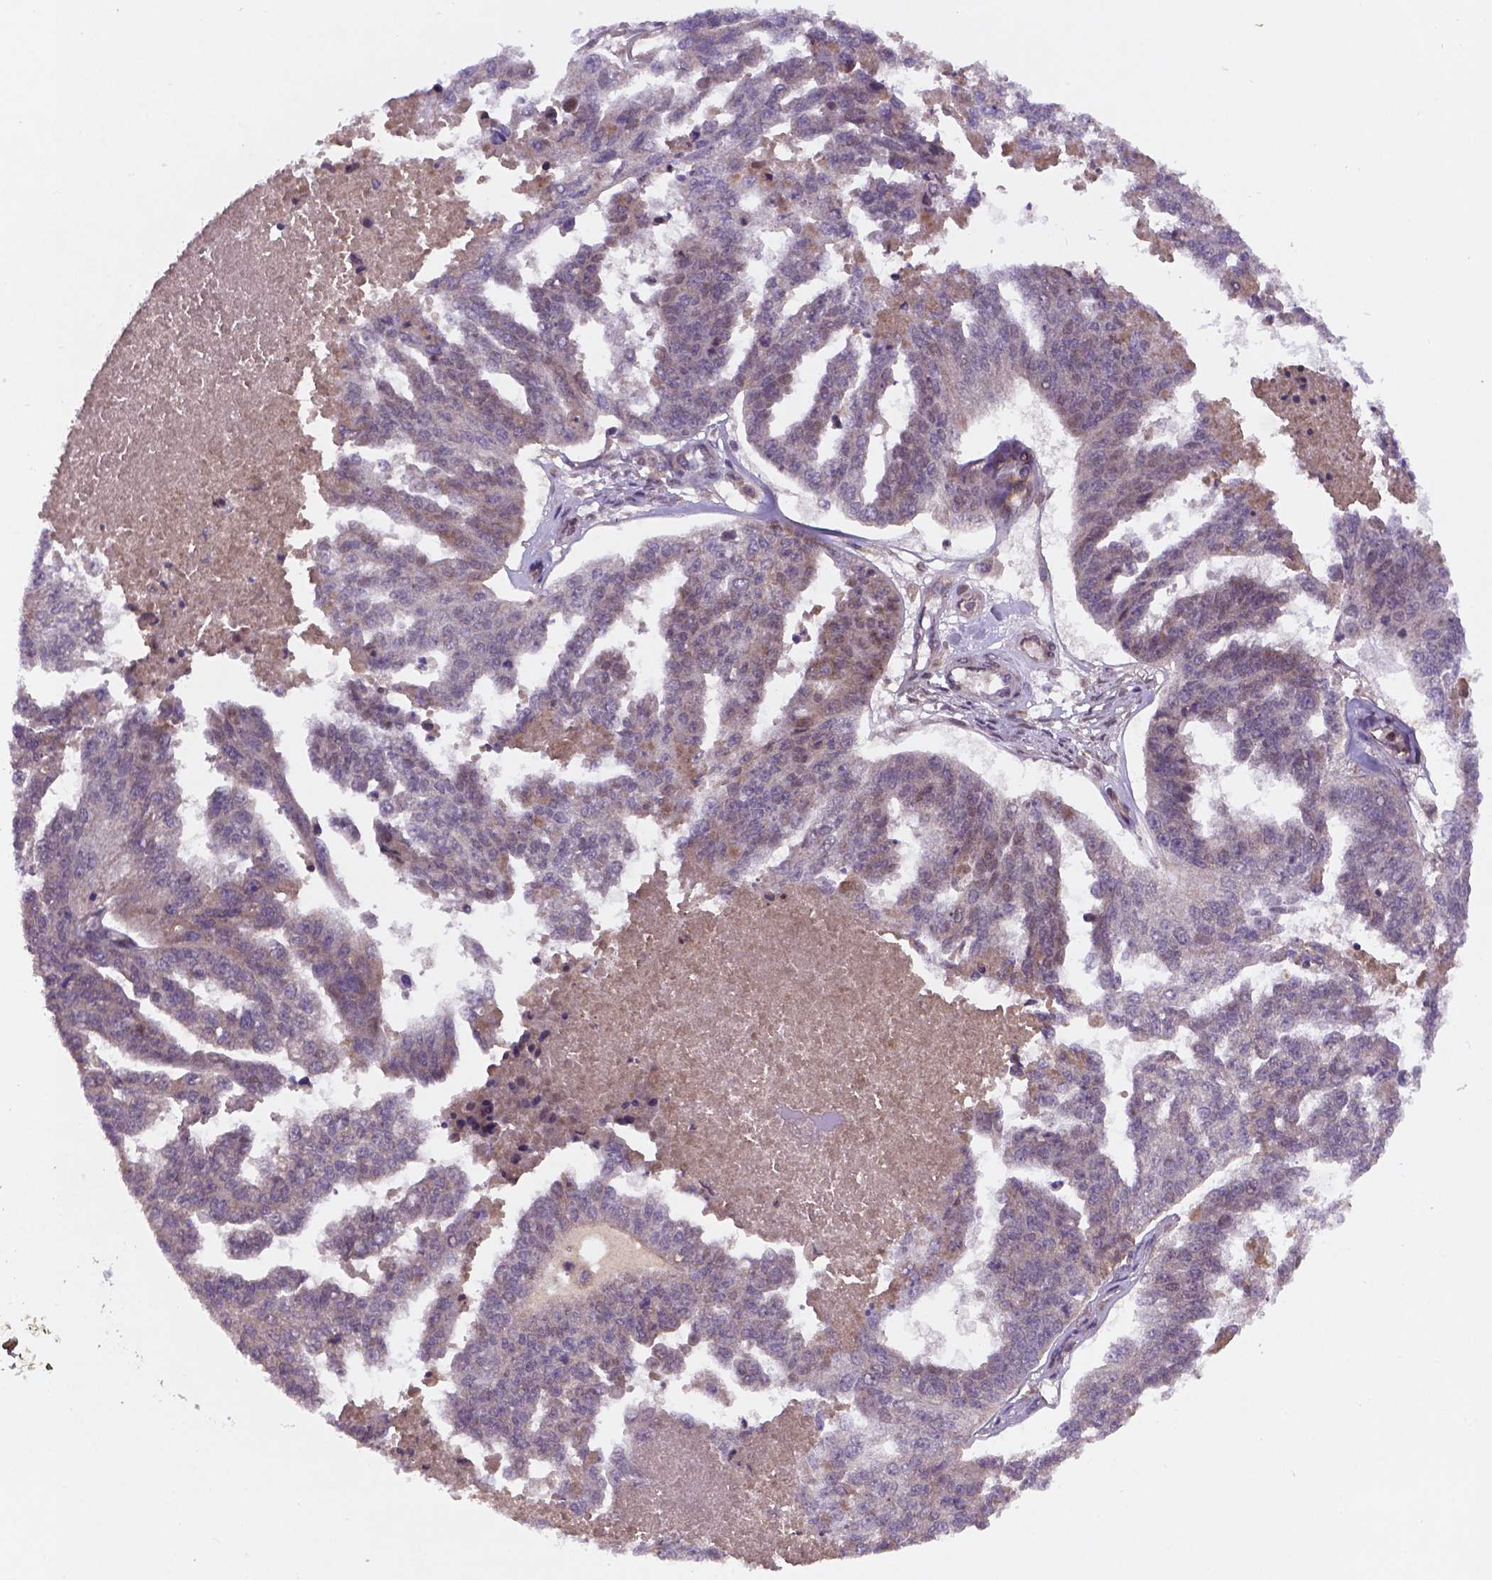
{"staining": {"intensity": "negative", "quantity": "none", "location": "none"}, "tissue": "ovarian cancer", "cell_type": "Tumor cells", "image_type": "cancer", "snomed": [{"axis": "morphology", "description": "Cystadenocarcinoma, serous, NOS"}, {"axis": "topography", "description": "Ovary"}], "caption": "High magnification brightfield microscopy of ovarian cancer stained with DAB (brown) and counterstained with hematoxylin (blue): tumor cells show no significant positivity.", "gene": "NIPAL2", "patient": {"sex": "female", "age": 58}}